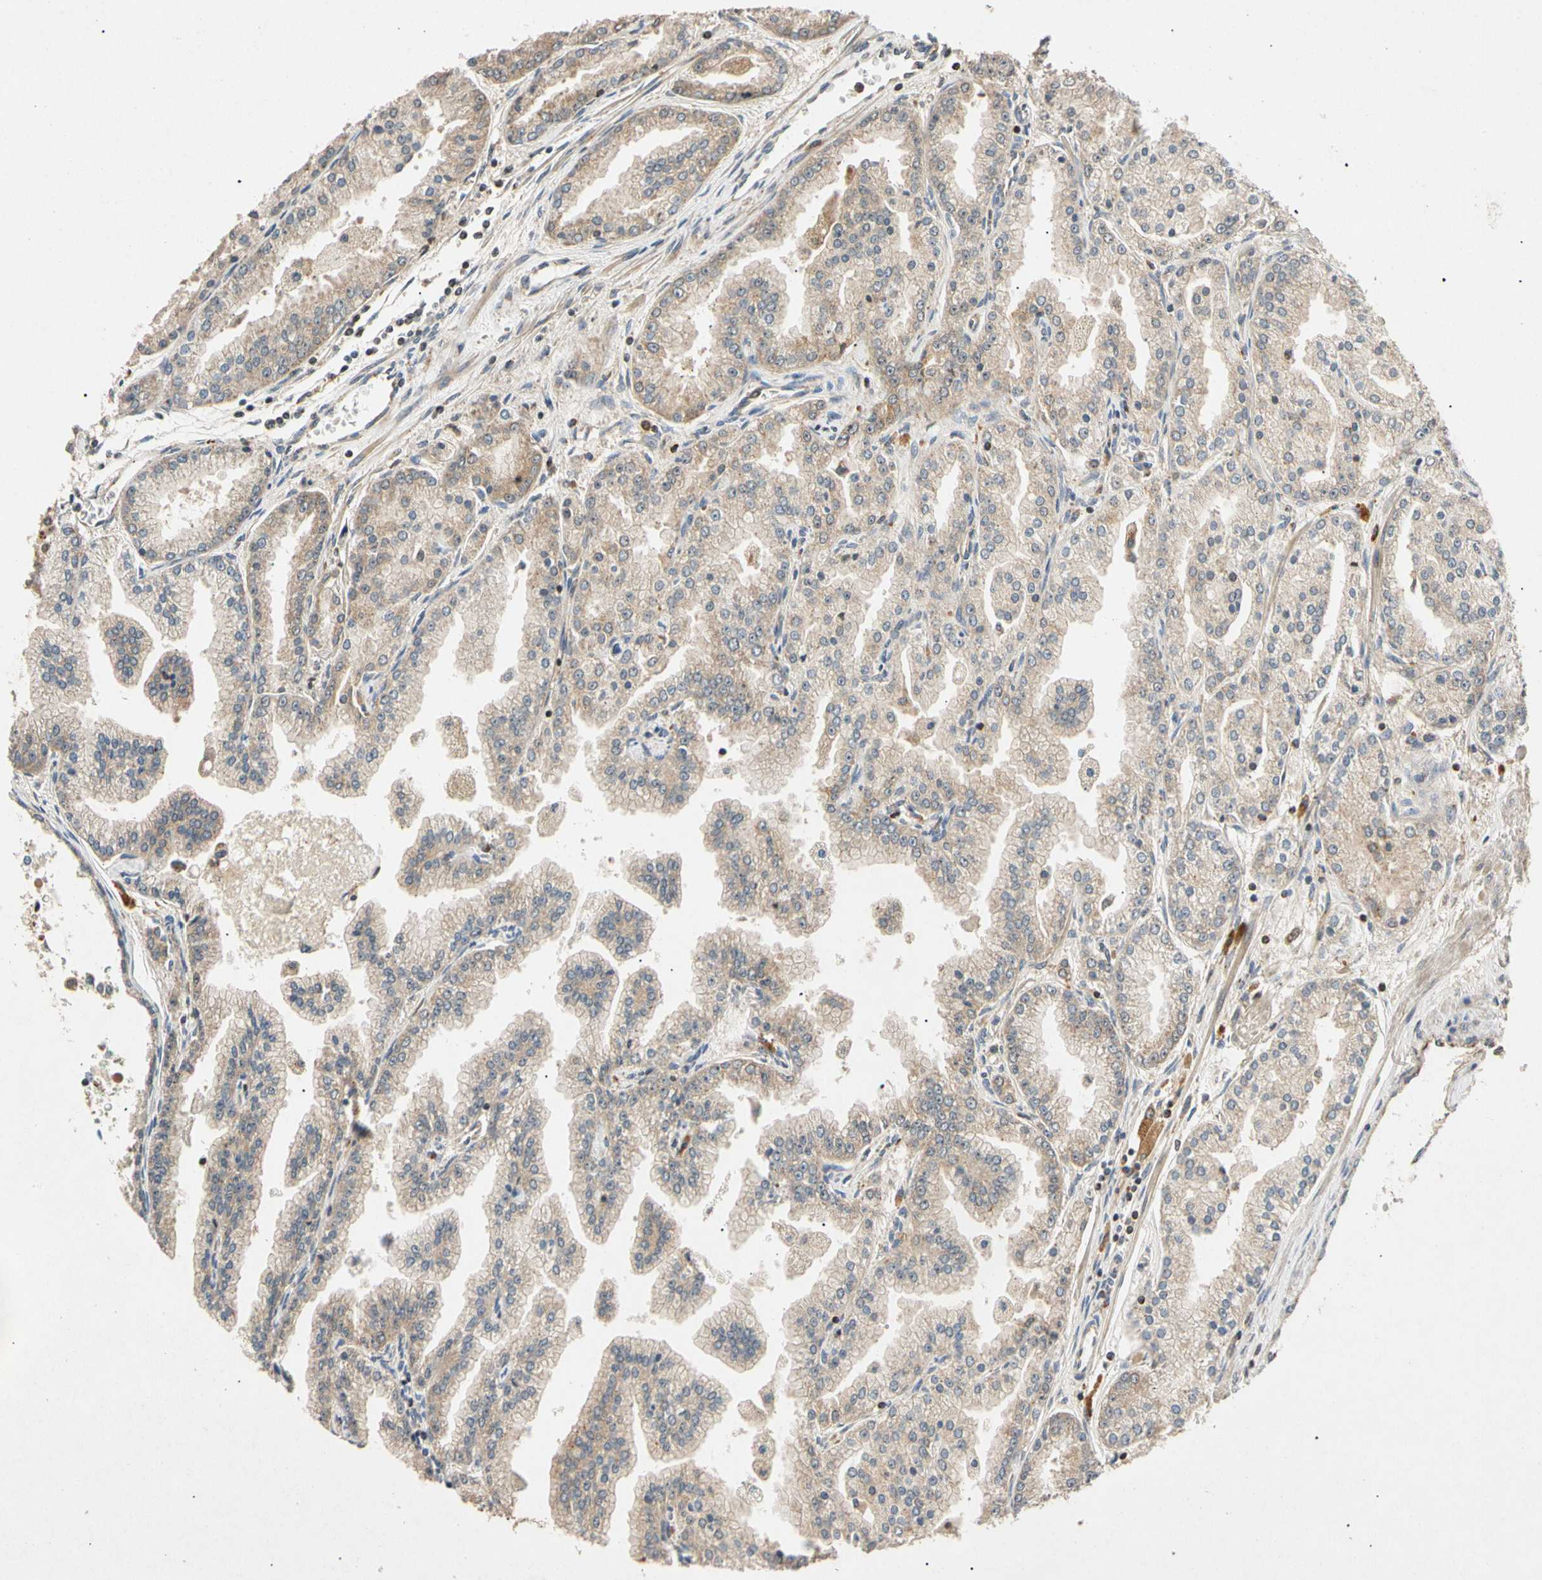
{"staining": {"intensity": "weak", "quantity": "25%-75%", "location": "cytoplasmic/membranous"}, "tissue": "prostate cancer", "cell_type": "Tumor cells", "image_type": "cancer", "snomed": [{"axis": "morphology", "description": "Adenocarcinoma, High grade"}, {"axis": "topography", "description": "Prostate"}], "caption": "Immunohistochemical staining of prostate cancer (high-grade adenocarcinoma) shows low levels of weak cytoplasmic/membranous positivity in approximately 25%-75% of tumor cells.", "gene": "MRPS22", "patient": {"sex": "male", "age": 61}}